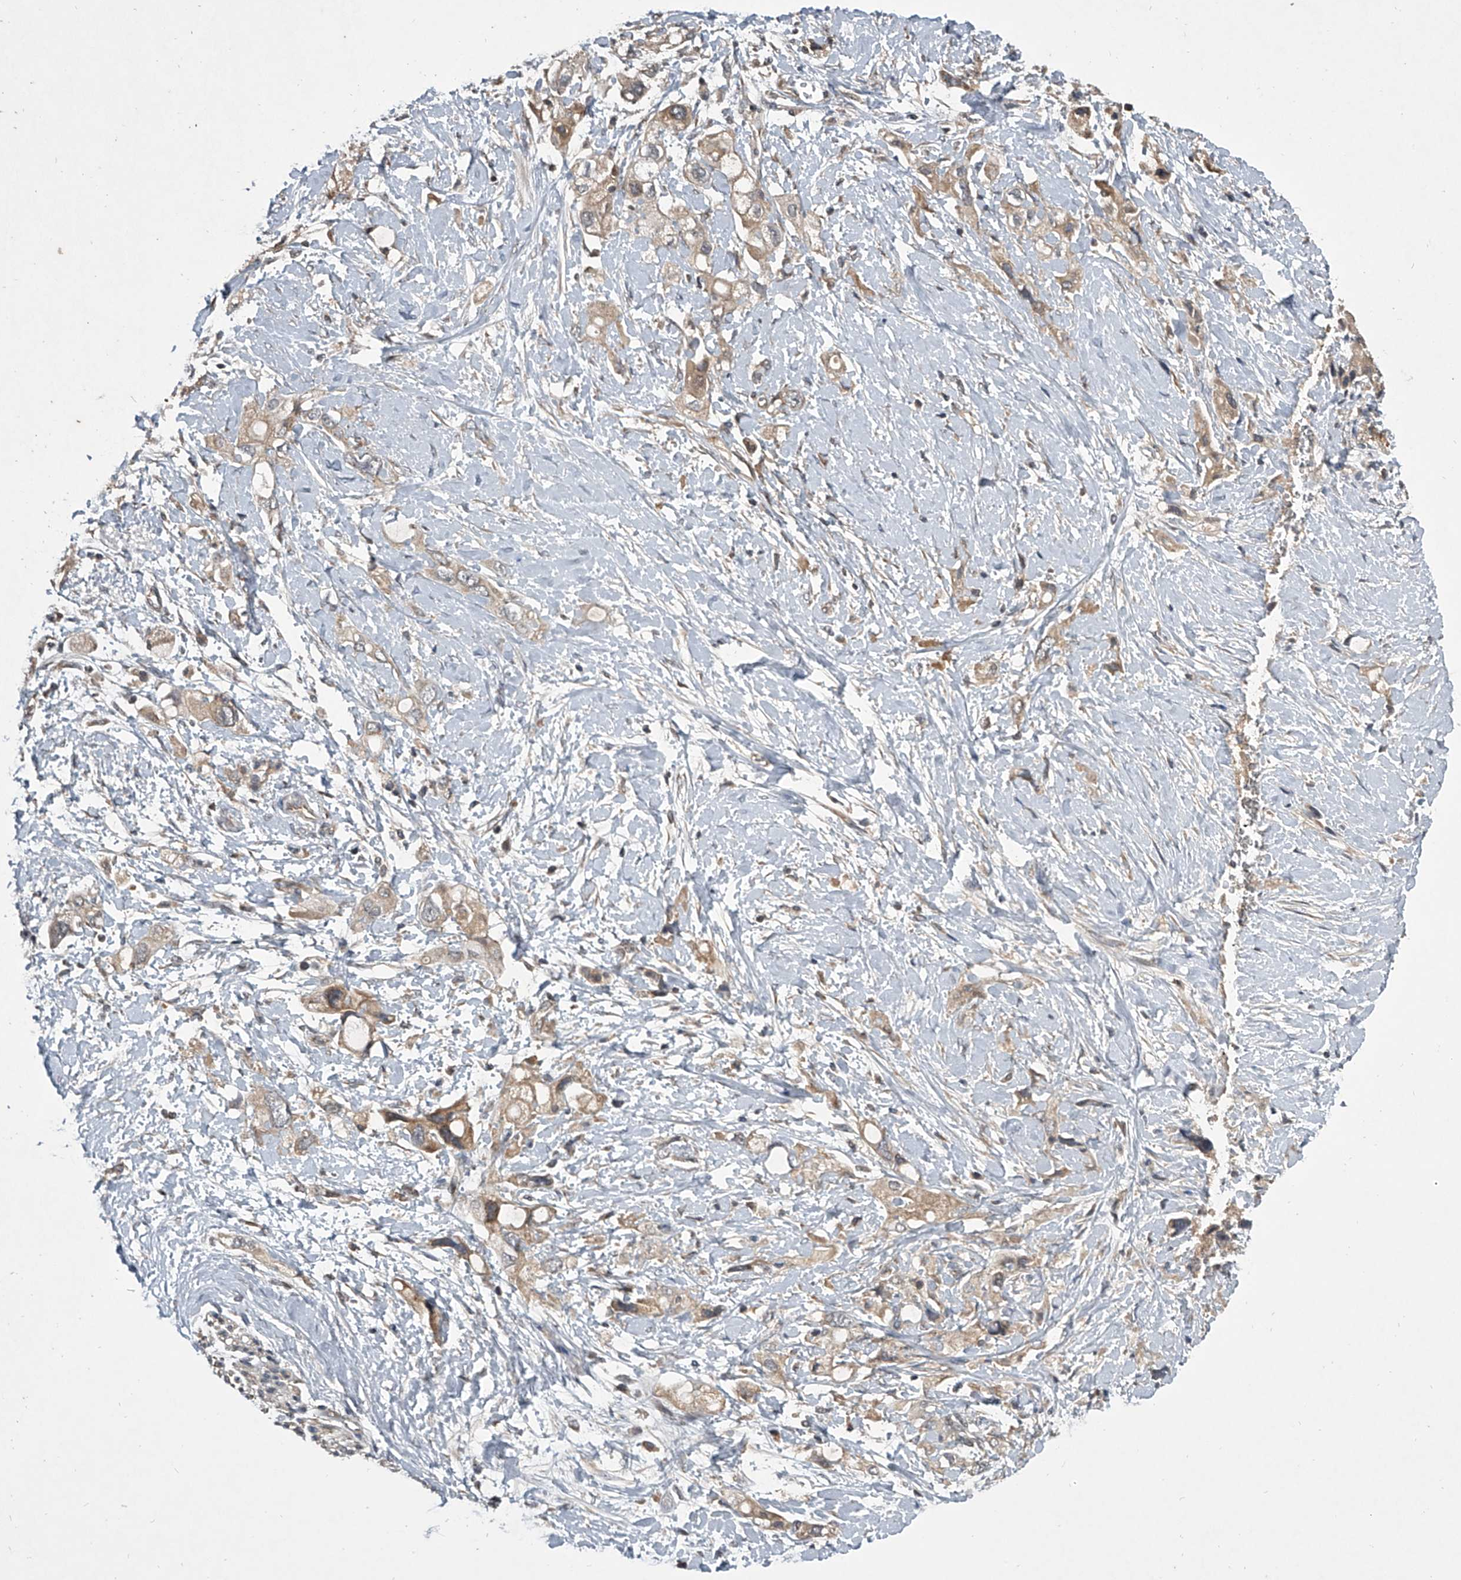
{"staining": {"intensity": "moderate", "quantity": ">75%", "location": "cytoplasmic/membranous"}, "tissue": "pancreatic cancer", "cell_type": "Tumor cells", "image_type": "cancer", "snomed": [{"axis": "morphology", "description": "Adenocarcinoma, NOS"}, {"axis": "topography", "description": "Pancreas"}], "caption": "This histopathology image demonstrates IHC staining of pancreatic cancer, with medium moderate cytoplasmic/membranous staining in about >75% of tumor cells.", "gene": "NFS1", "patient": {"sex": "female", "age": 56}}